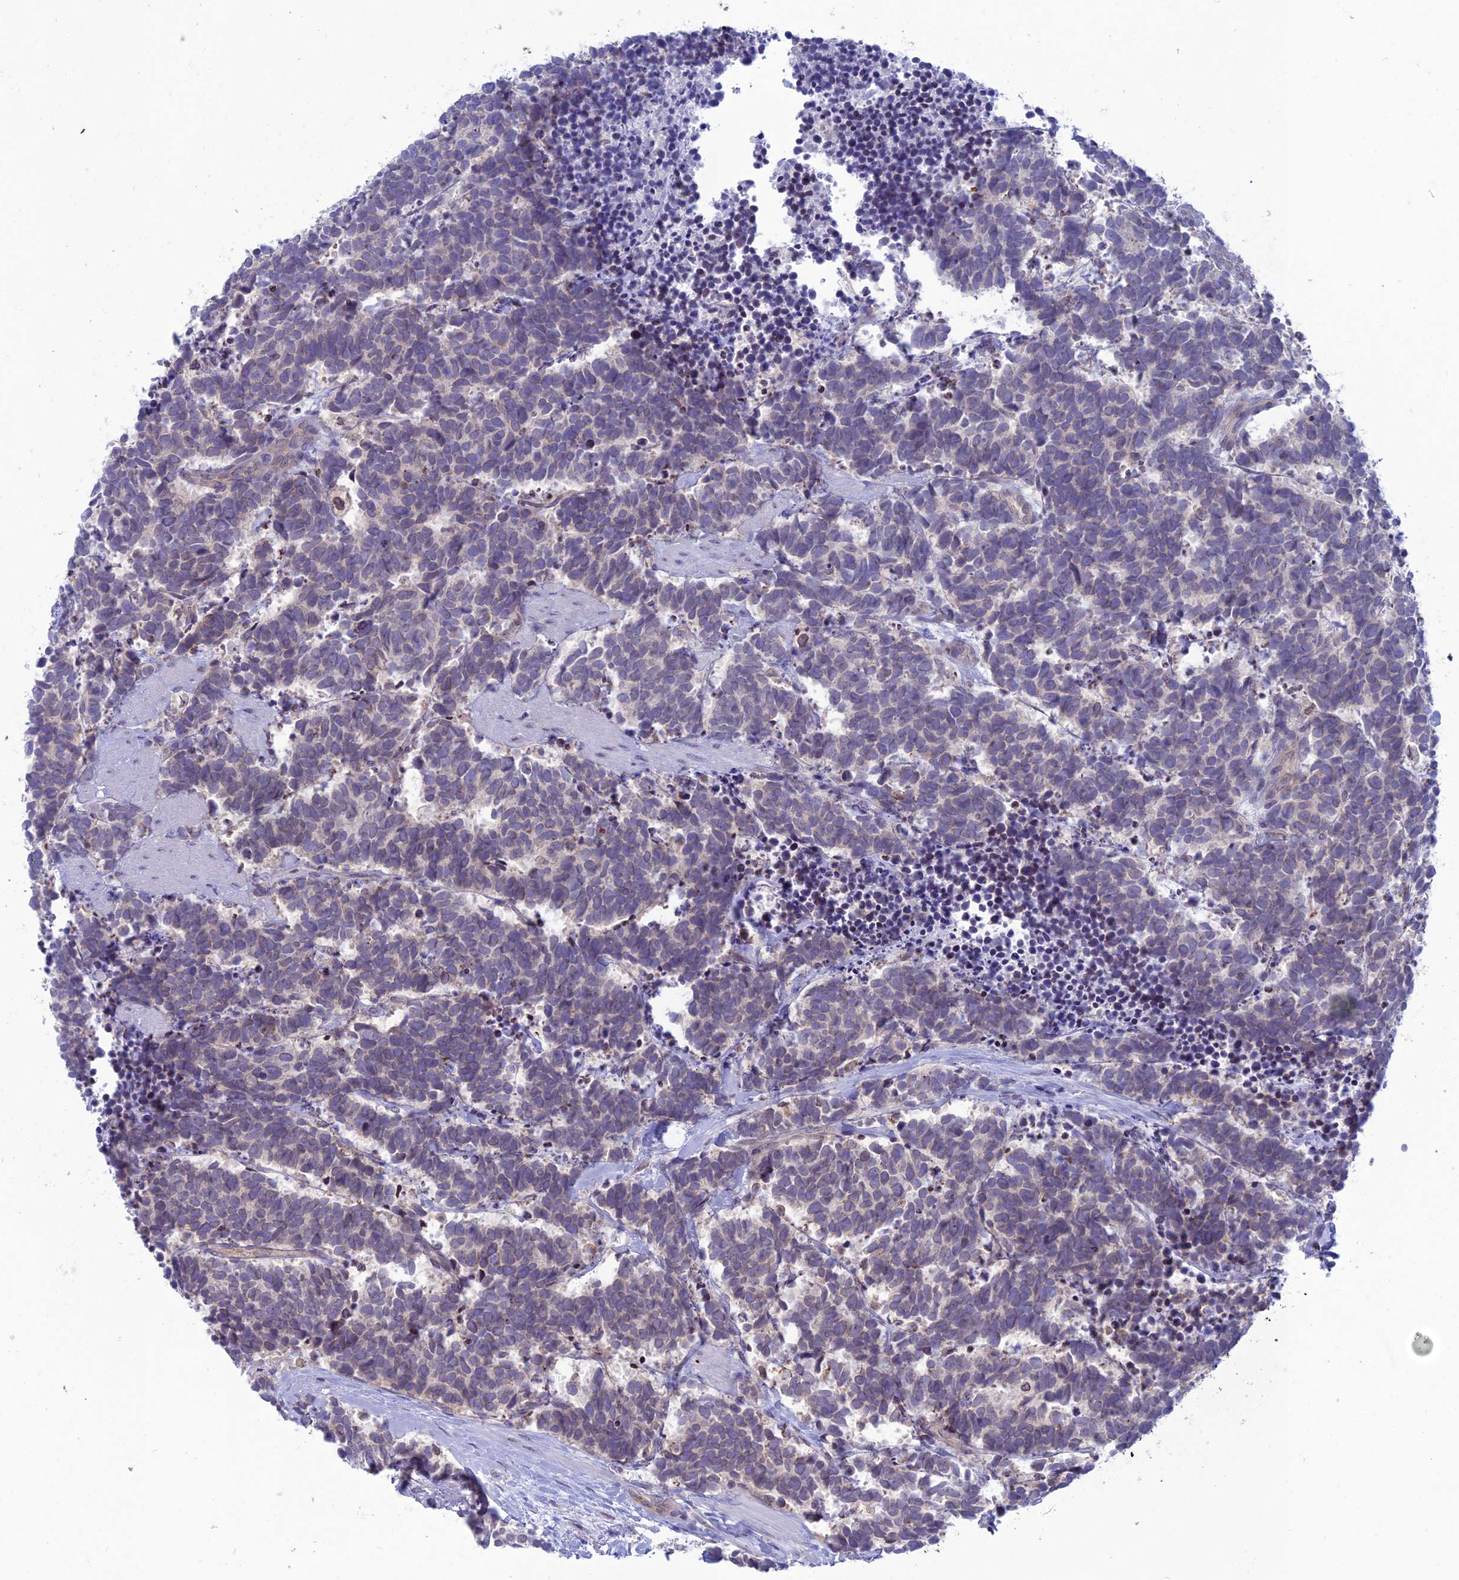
{"staining": {"intensity": "weak", "quantity": "<25%", "location": "nuclear"}, "tissue": "carcinoid", "cell_type": "Tumor cells", "image_type": "cancer", "snomed": [{"axis": "morphology", "description": "Carcinoma, NOS"}, {"axis": "morphology", "description": "Carcinoid, malignant, NOS"}, {"axis": "topography", "description": "Prostate"}], "caption": "Carcinoid (malignant) was stained to show a protein in brown. There is no significant staining in tumor cells.", "gene": "WDR46", "patient": {"sex": "male", "age": 57}}